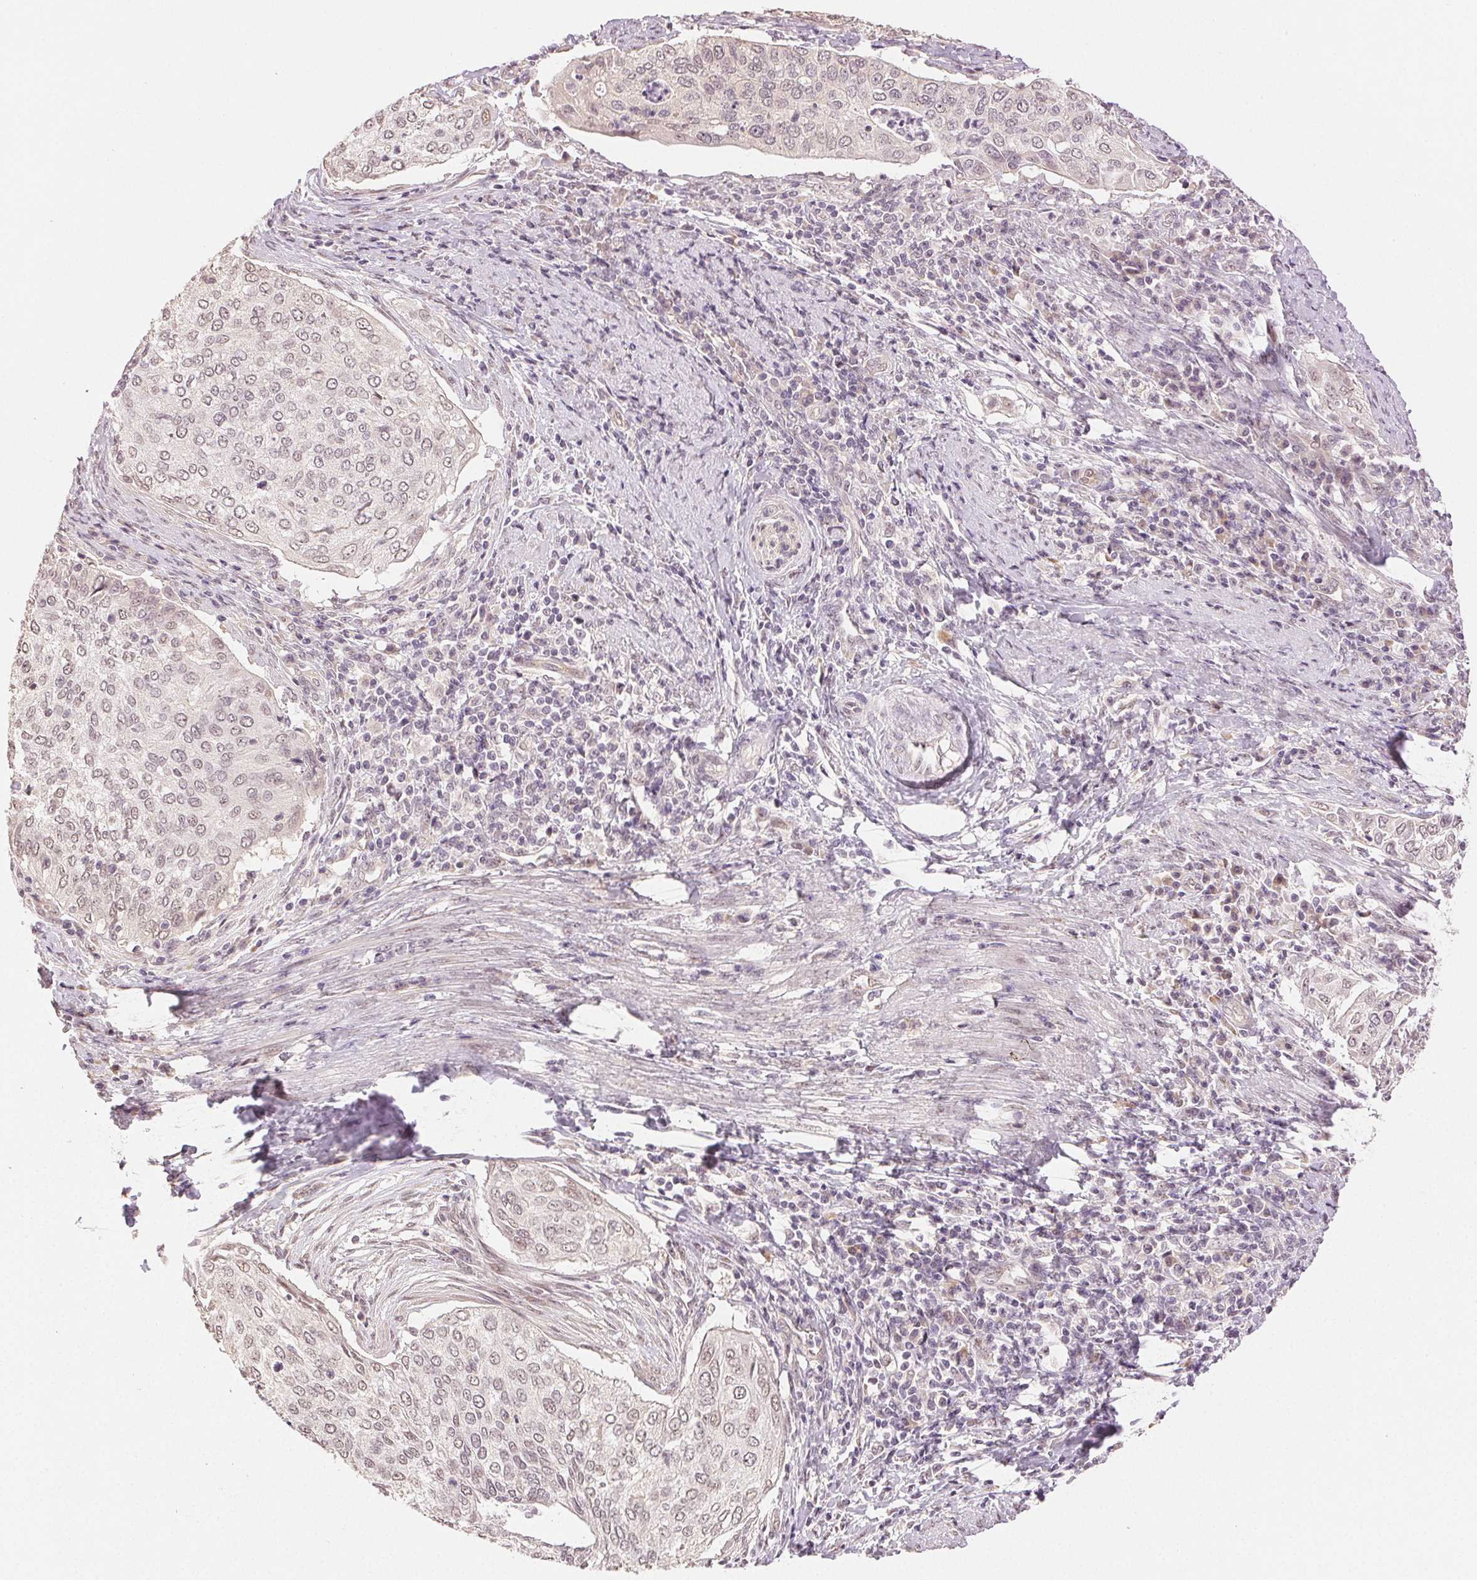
{"staining": {"intensity": "weak", "quantity": "<25%", "location": "nuclear"}, "tissue": "cervical cancer", "cell_type": "Tumor cells", "image_type": "cancer", "snomed": [{"axis": "morphology", "description": "Squamous cell carcinoma, NOS"}, {"axis": "topography", "description": "Cervix"}], "caption": "Immunohistochemical staining of human cervical squamous cell carcinoma shows no significant expression in tumor cells.", "gene": "PLCB1", "patient": {"sex": "female", "age": 38}}